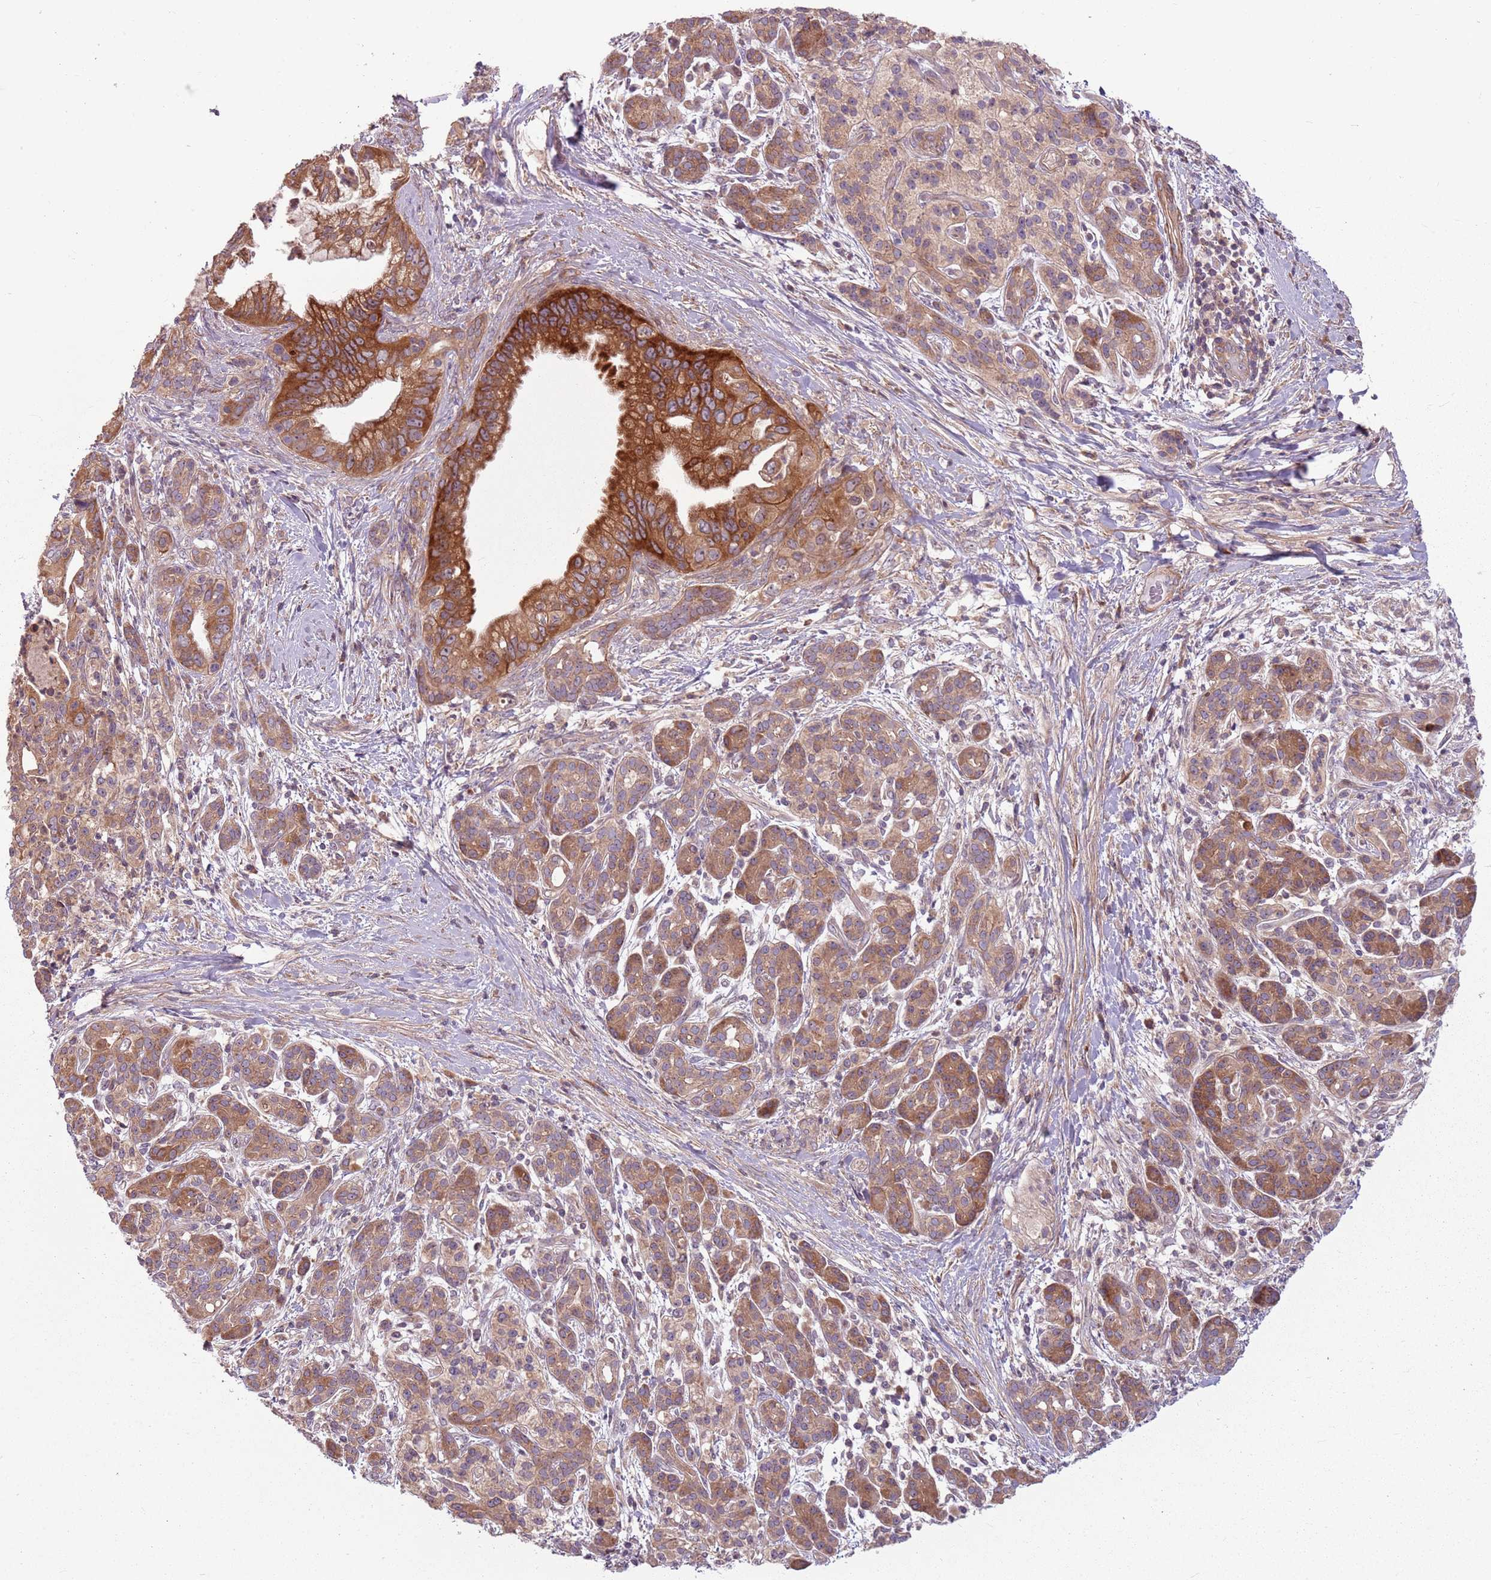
{"staining": {"intensity": "strong", "quantity": ">75%", "location": "cytoplasmic/membranous"}, "tissue": "pancreatic cancer", "cell_type": "Tumor cells", "image_type": "cancer", "snomed": [{"axis": "morphology", "description": "Adenocarcinoma, NOS"}, {"axis": "topography", "description": "Pancreas"}], "caption": "This image shows immunohistochemistry (IHC) staining of pancreatic cancer, with high strong cytoplasmic/membranous positivity in approximately >75% of tumor cells.", "gene": "RPL21", "patient": {"sex": "male", "age": 58}}